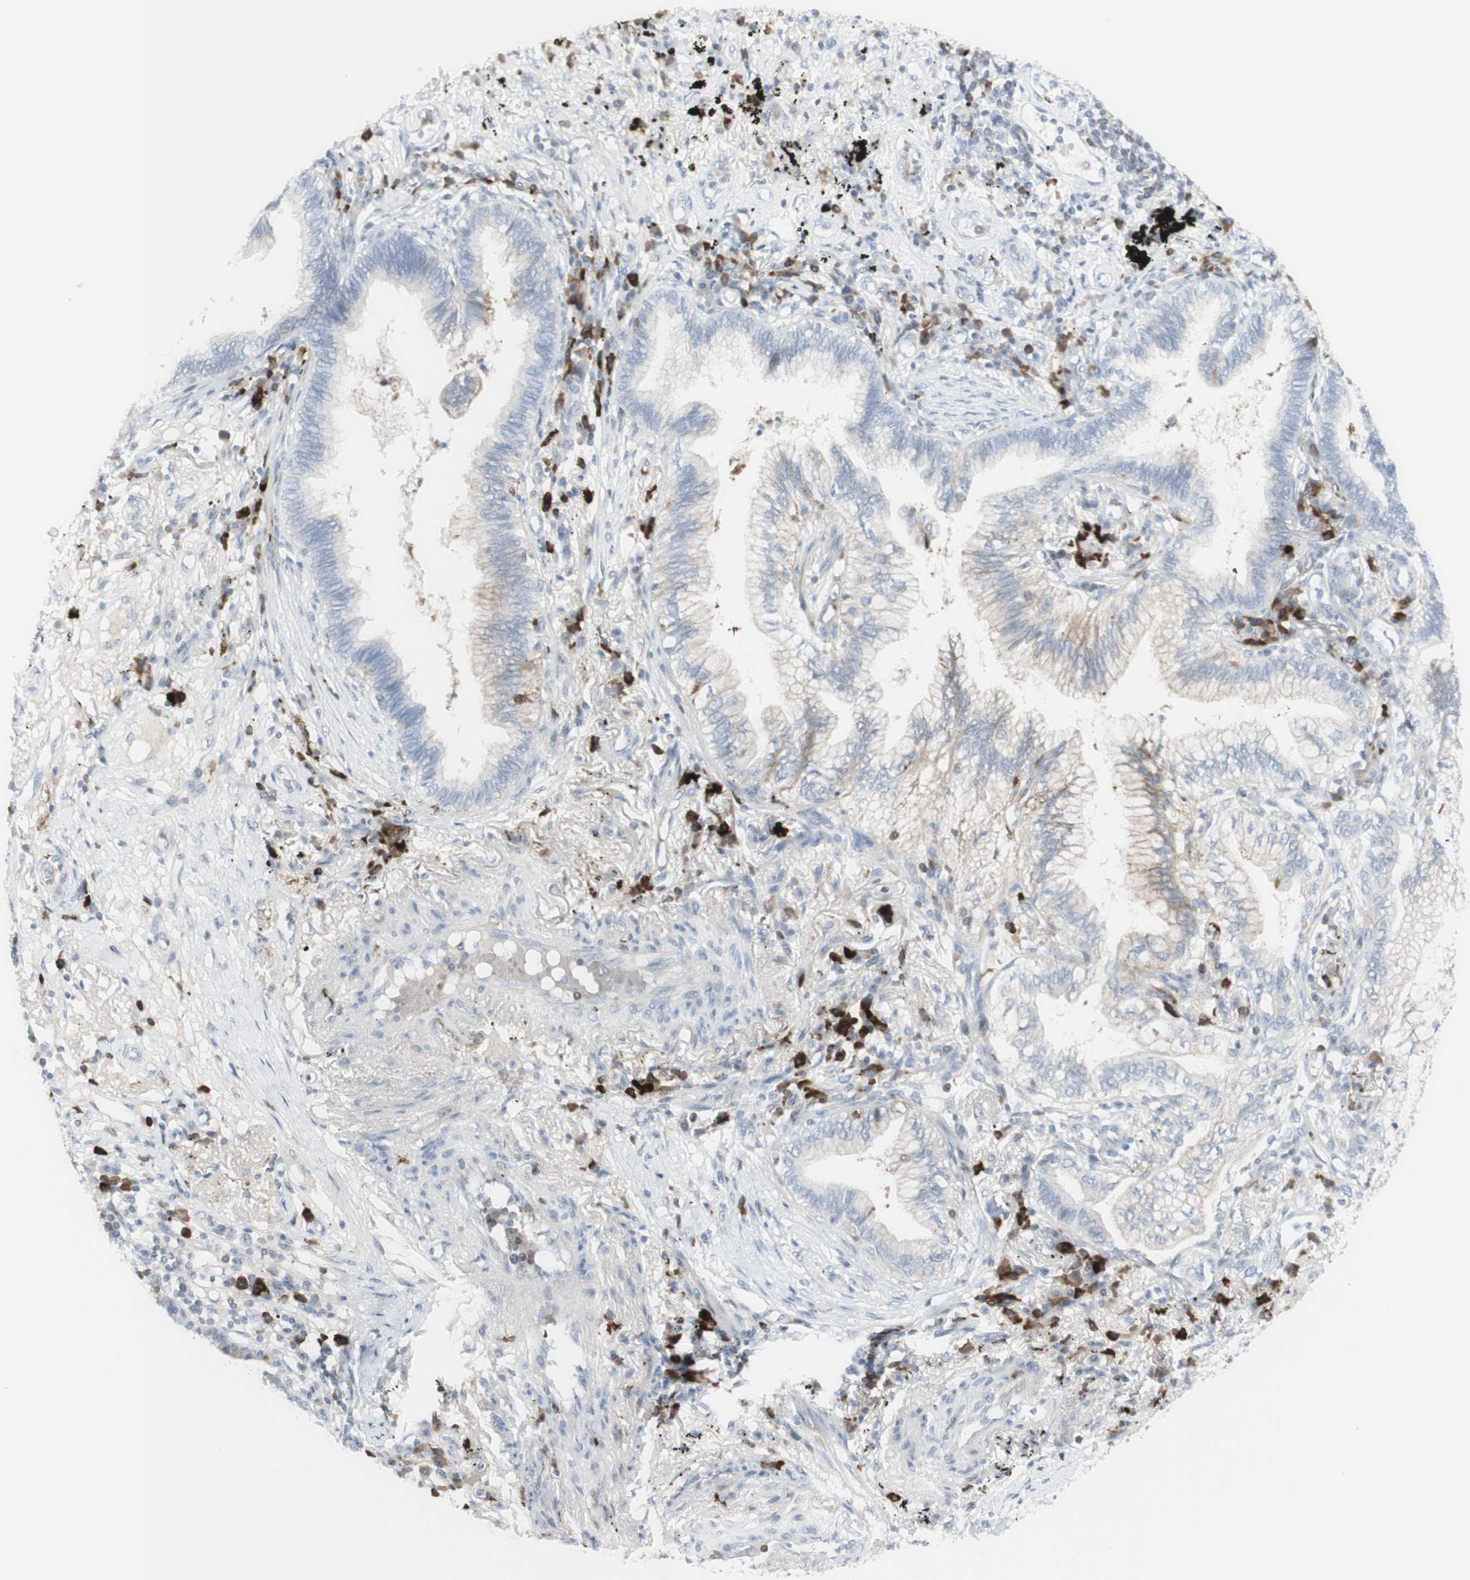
{"staining": {"intensity": "moderate", "quantity": "<25%", "location": "cytoplasmic/membranous"}, "tissue": "lung cancer", "cell_type": "Tumor cells", "image_type": "cancer", "snomed": [{"axis": "morphology", "description": "Normal tissue, NOS"}, {"axis": "morphology", "description": "Adenocarcinoma, NOS"}, {"axis": "topography", "description": "Bronchus"}, {"axis": "topography", "description": "Lung"}], "caption": "Brown immunohistochemical staining in human adenocarcinoma (lung) displays moderate cytoplasmic/membranous staining in approximately <25% of tumor cells.", "gene": "MDK", "patient": {"sex": "female", "age": 70}}